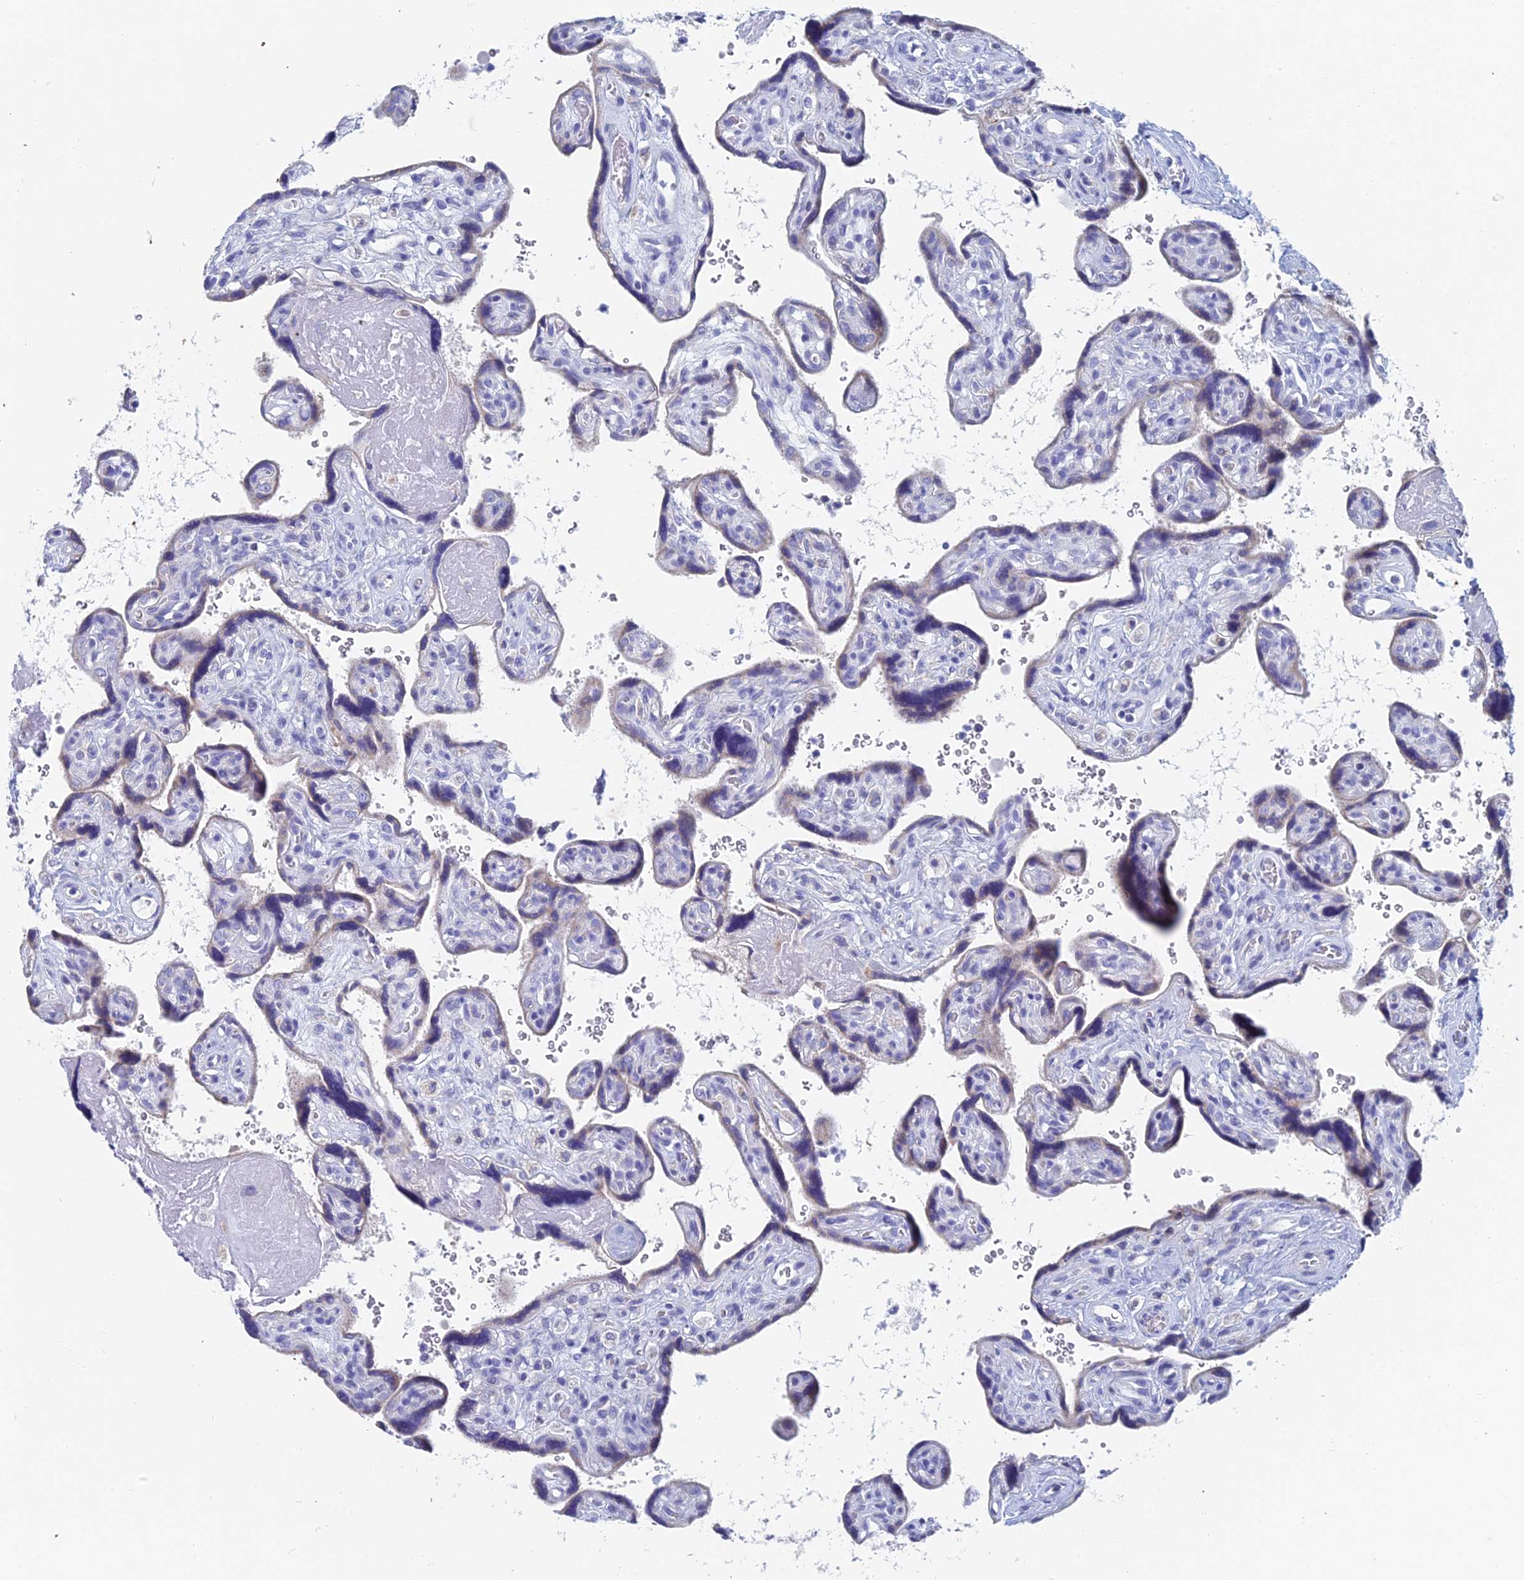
{"staining": {"intensity": "weak", "quantity": "25%-75%", "location": "cytoplasmic/membranous"}, "tissue": "placenta", "cell_type": "Trophoblastic cells", "image_type": "normal", "snomed": [{"axis": "morphology", "description": "Normal tissue, NOS"}, {"axis": "topography", "description": "Placenta"}], "caption": "Immunohistochemical staining of unremarkable human placenta exhibits 25%-75% levels of weak cytoplasmic/membranous protein staining in approximately 25%-75% of trophoblastic cells.", "gene": "ACSM1", "patient": {"sex": "female", "age": 39}}